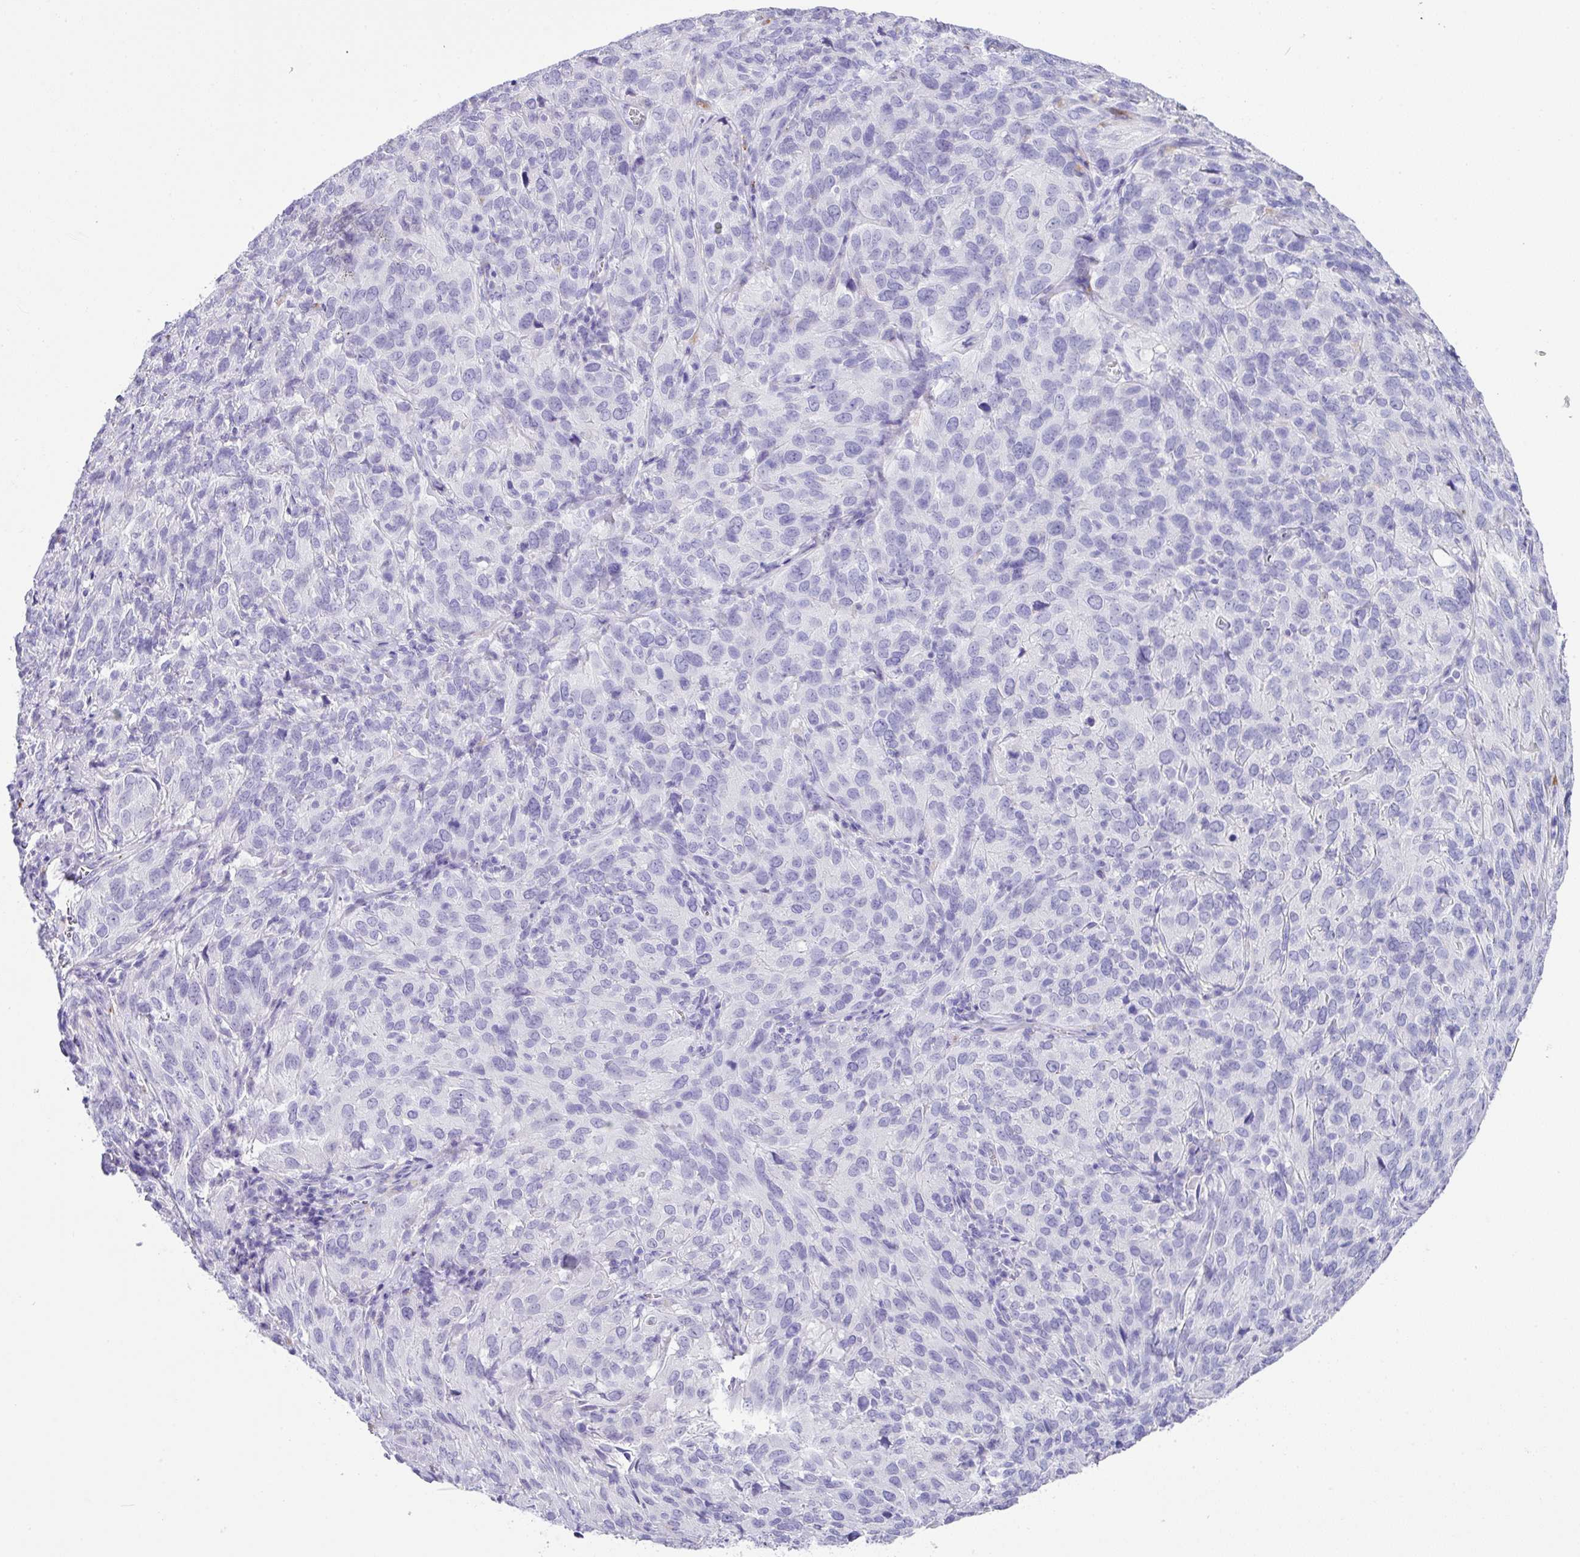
{"staining": {"intensity": "negative", "quantity": "none", "location": "none"}, "tissue": "cervical cancer", "cell_type": "Tumor cells", "image_type": "cancer", "snomed": [{"axis": "morphology", "description": "Squamous cell carcinoma, NOS"}, {"axis": "topography", "description": "Cervix"}], "caption": "The immunohistochemistry (IHC) micrograph has no significant positivity in tumor cells of cervical cancer tissue.", "gene": "ZG16", "patient": {"sex": "female", "age": 51}}